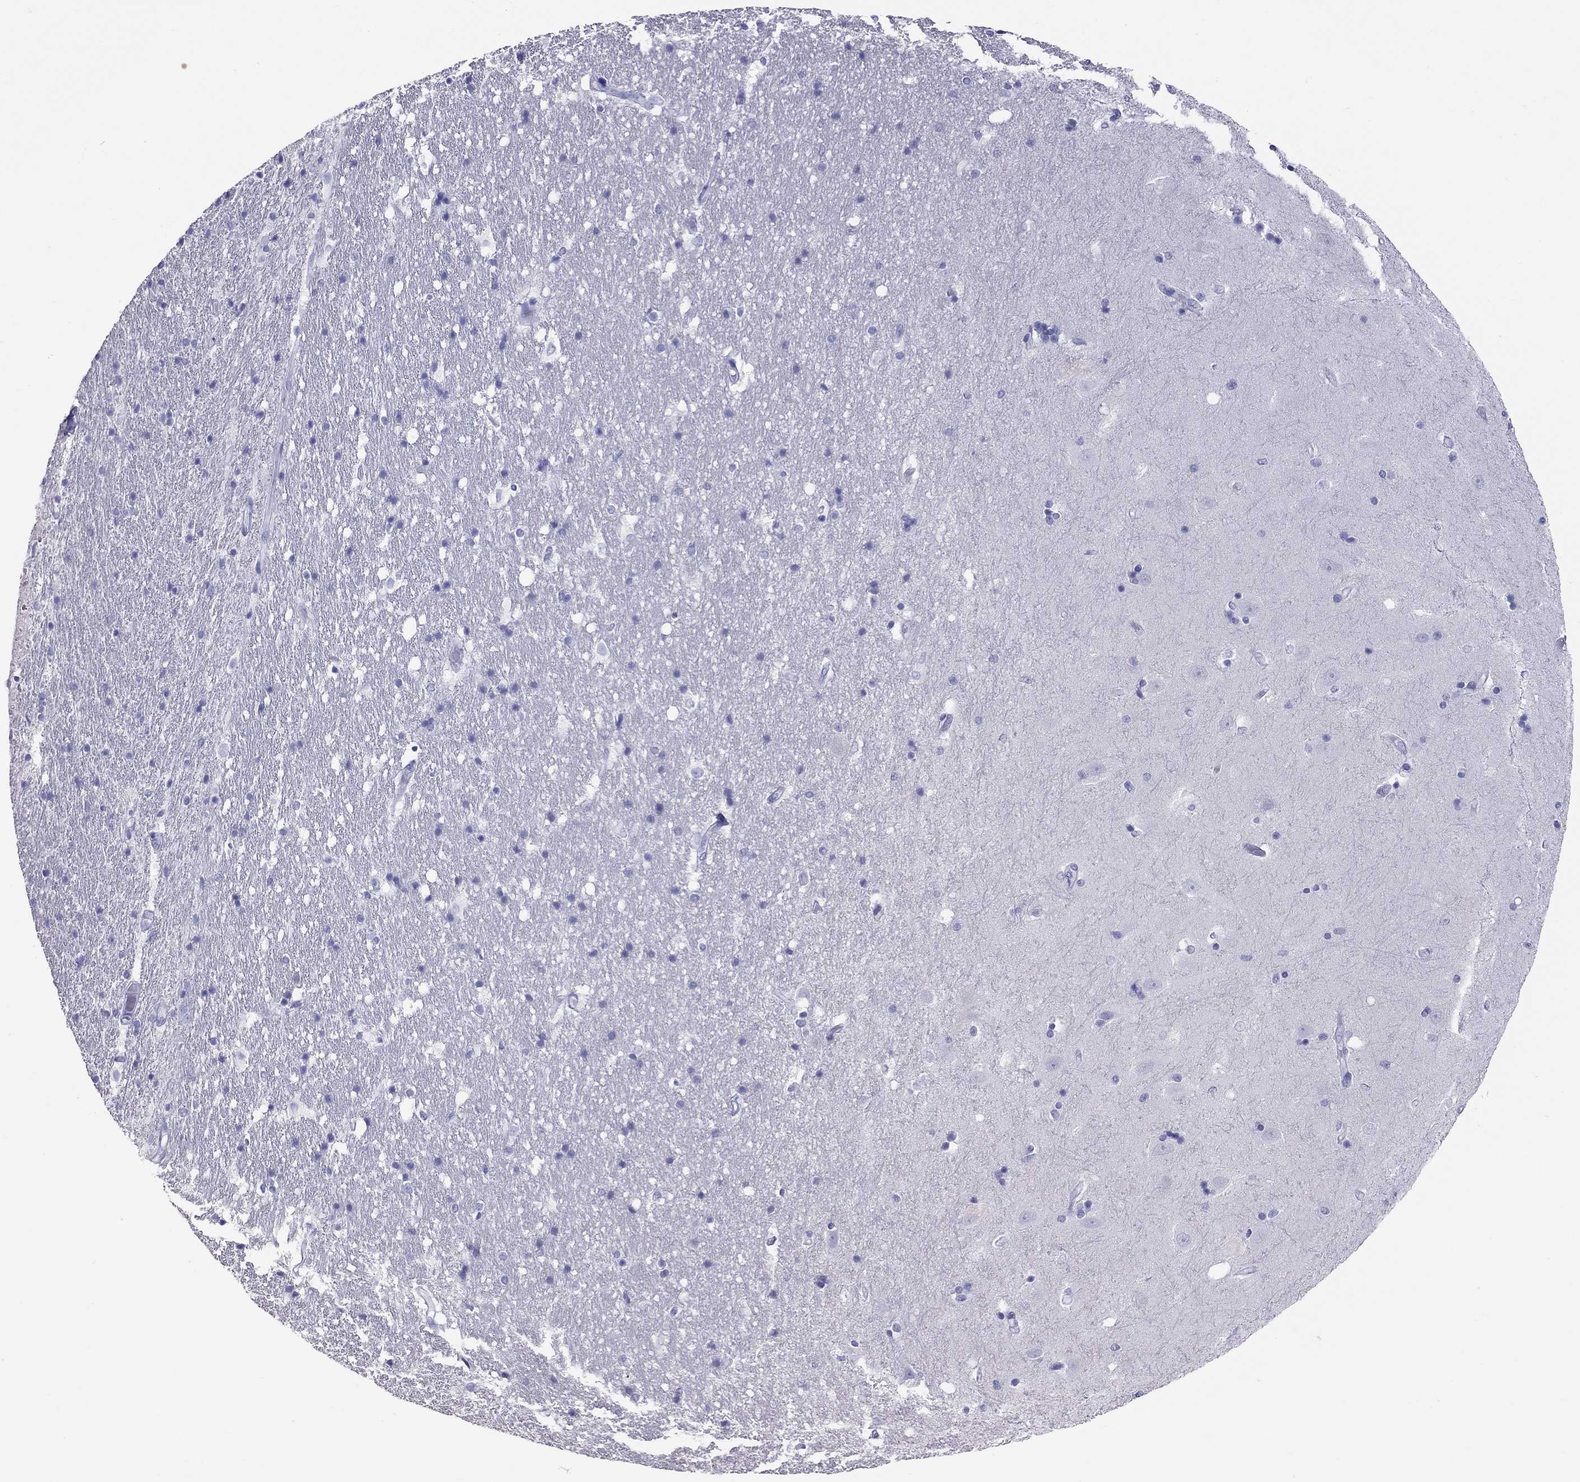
{"staining": {"intensity": "negative", "quantity": "none", "location": "none"}, "tissue": "hippocampus", "cell_type": "Glial cells", "image_type": "normal", "snomed": [{"axis": "morphology", "description": "Normal tissue, NOS"}, {"axis": "topography", "description": "Hippocampus"}], "caption": "IHC of unremarkable human hippocampus displays no expression in glial cells.", "gene": "PSMB11", "patient": {"sex": "male", "age": 49}}